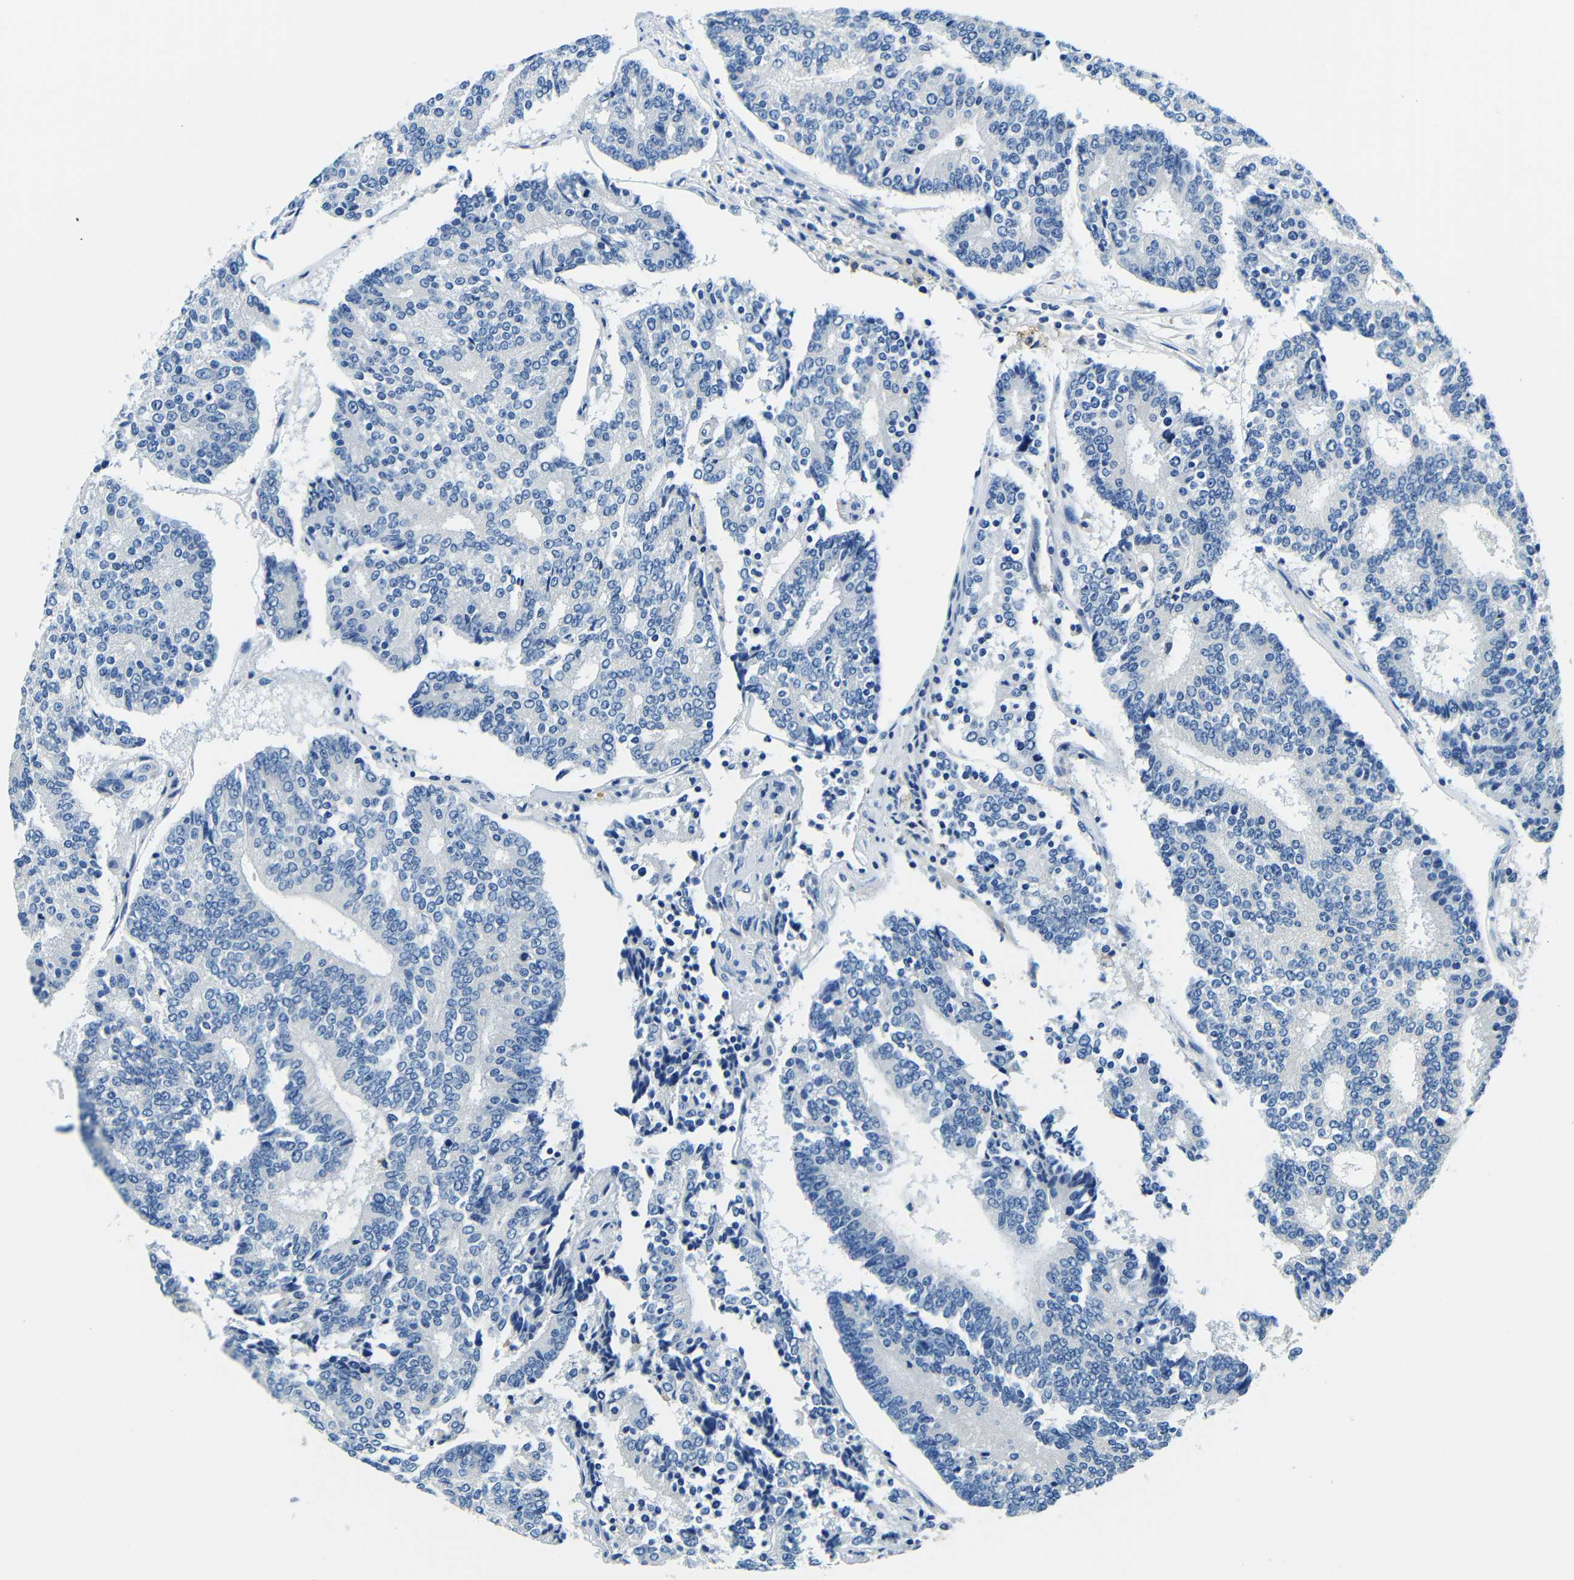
{"staining": {"intensity": "negative", "quantity": "none", "location": "none"}, "tissue": "prostate cancer", "cell_type": "Tumor cells", "image_type": "cancer", "snomed": [{"axis": "morphology", "description": "Normal tissue, NOS"}, {"axis": "morphology", "description": "Adenocarcinoma, High grade"}, {"axis": "topography", "description": "Prostate"}, {"axis": "topography", "description": "Seminal veicle"}], "caption": "Prostate cancer was stained to show a protein in brown. There is no significant staining in tumor cells.", "gene": "FMO5", "patient": {"sex": "male", "age": 55}}